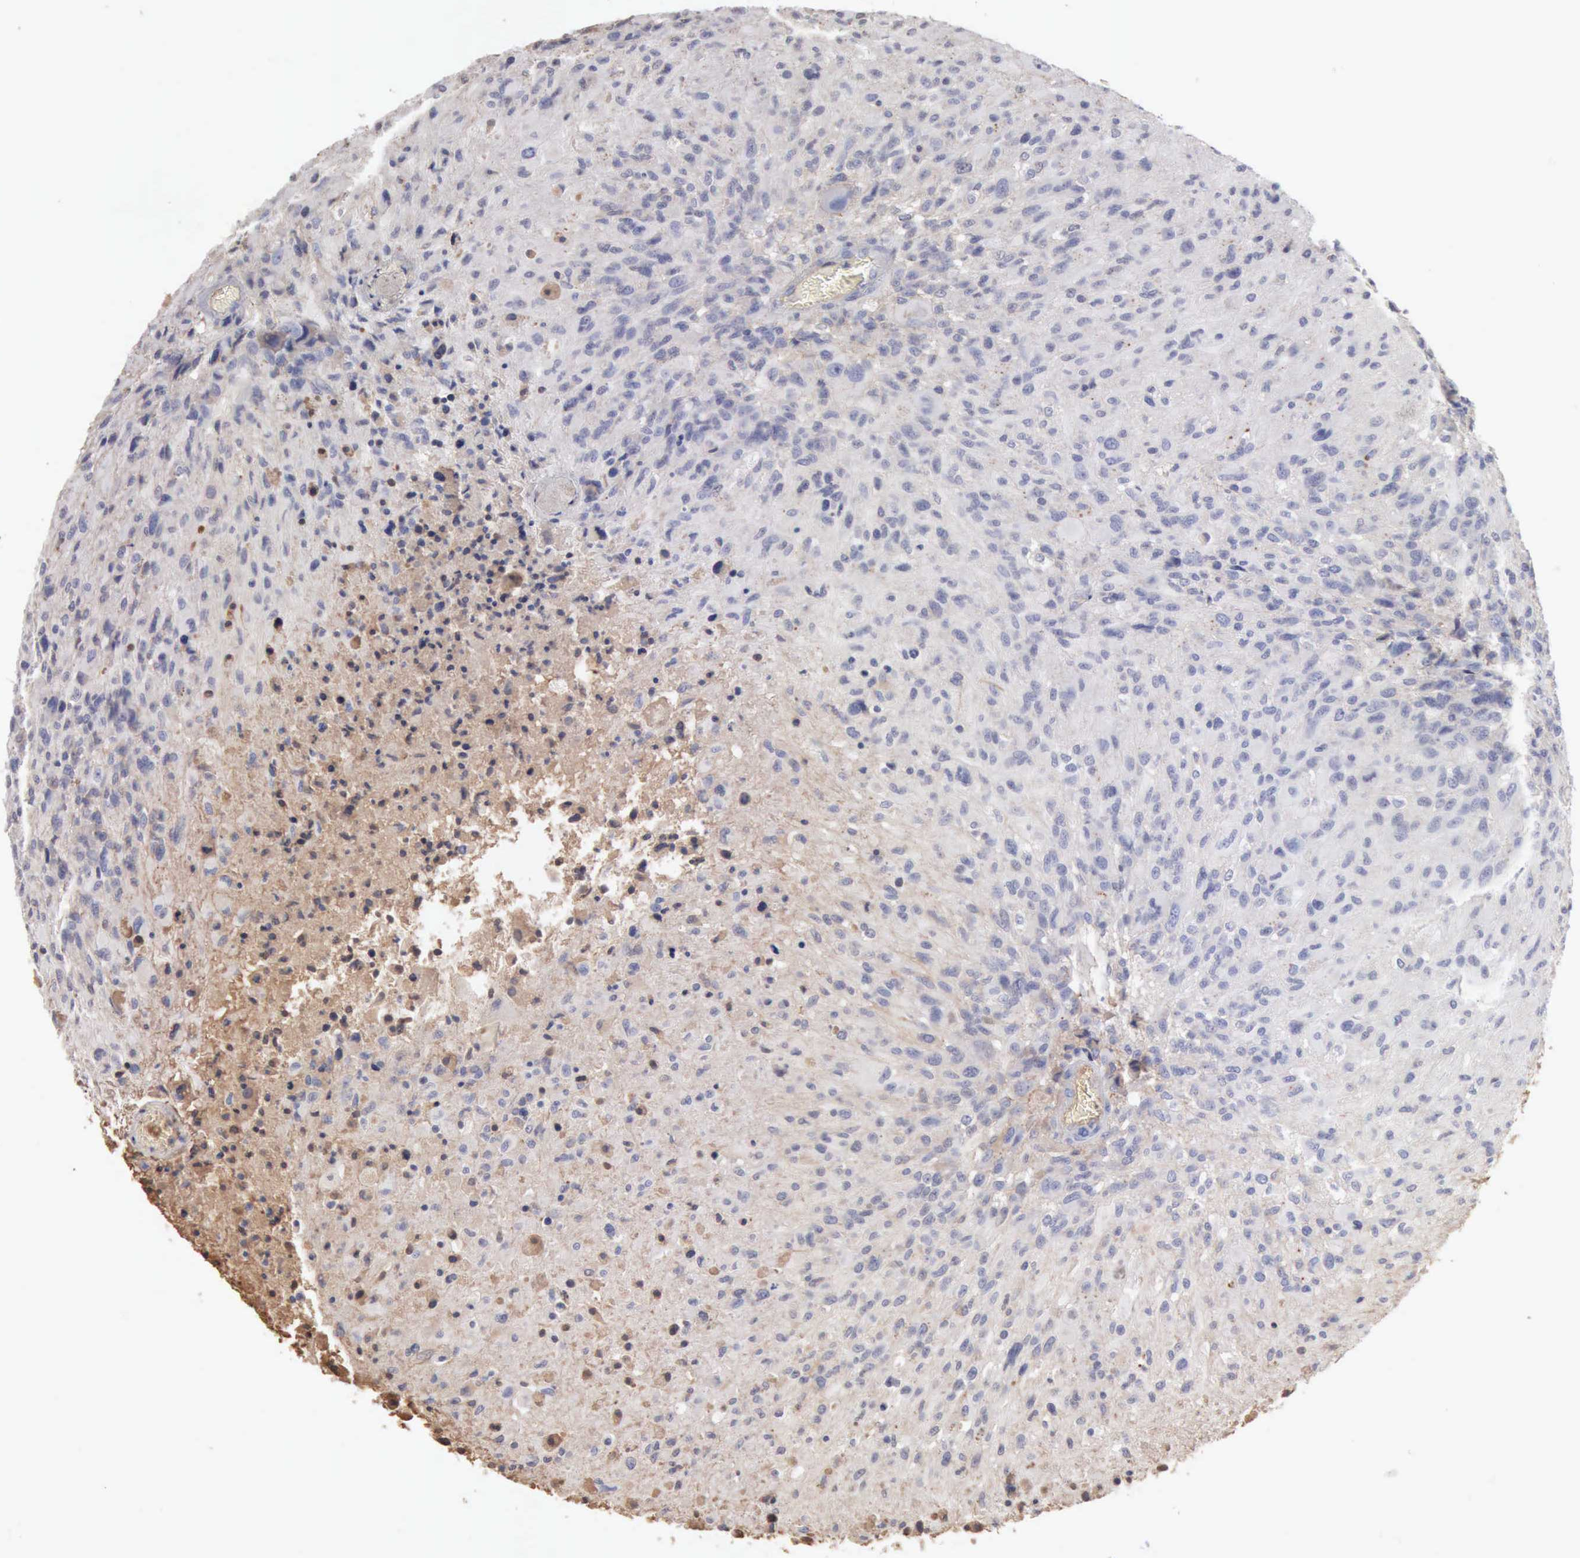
{"staining": {"intensity": "negative", "quantity": "none", "location": "none"}, "tissue": "glioma", "cell_type": "Tumor cells", "image_type": "cancer", "snomed": [{"axis": "morphology", "description": "Glioma, malignant, High grade"}, {"axis": "topography", "description": "Brain"}], "caption": "Immunohistochemistry (IHC) micrograph of glioma stained for a protein (brown), which demonstrates no positivity in tumor cells. (DAB (3,3'-diaminobenzidine) immunohistochemistry with hematoxylin counter stain).", "gene": "SERPINA1", "patient": {"sex": "male", "age": 69}}